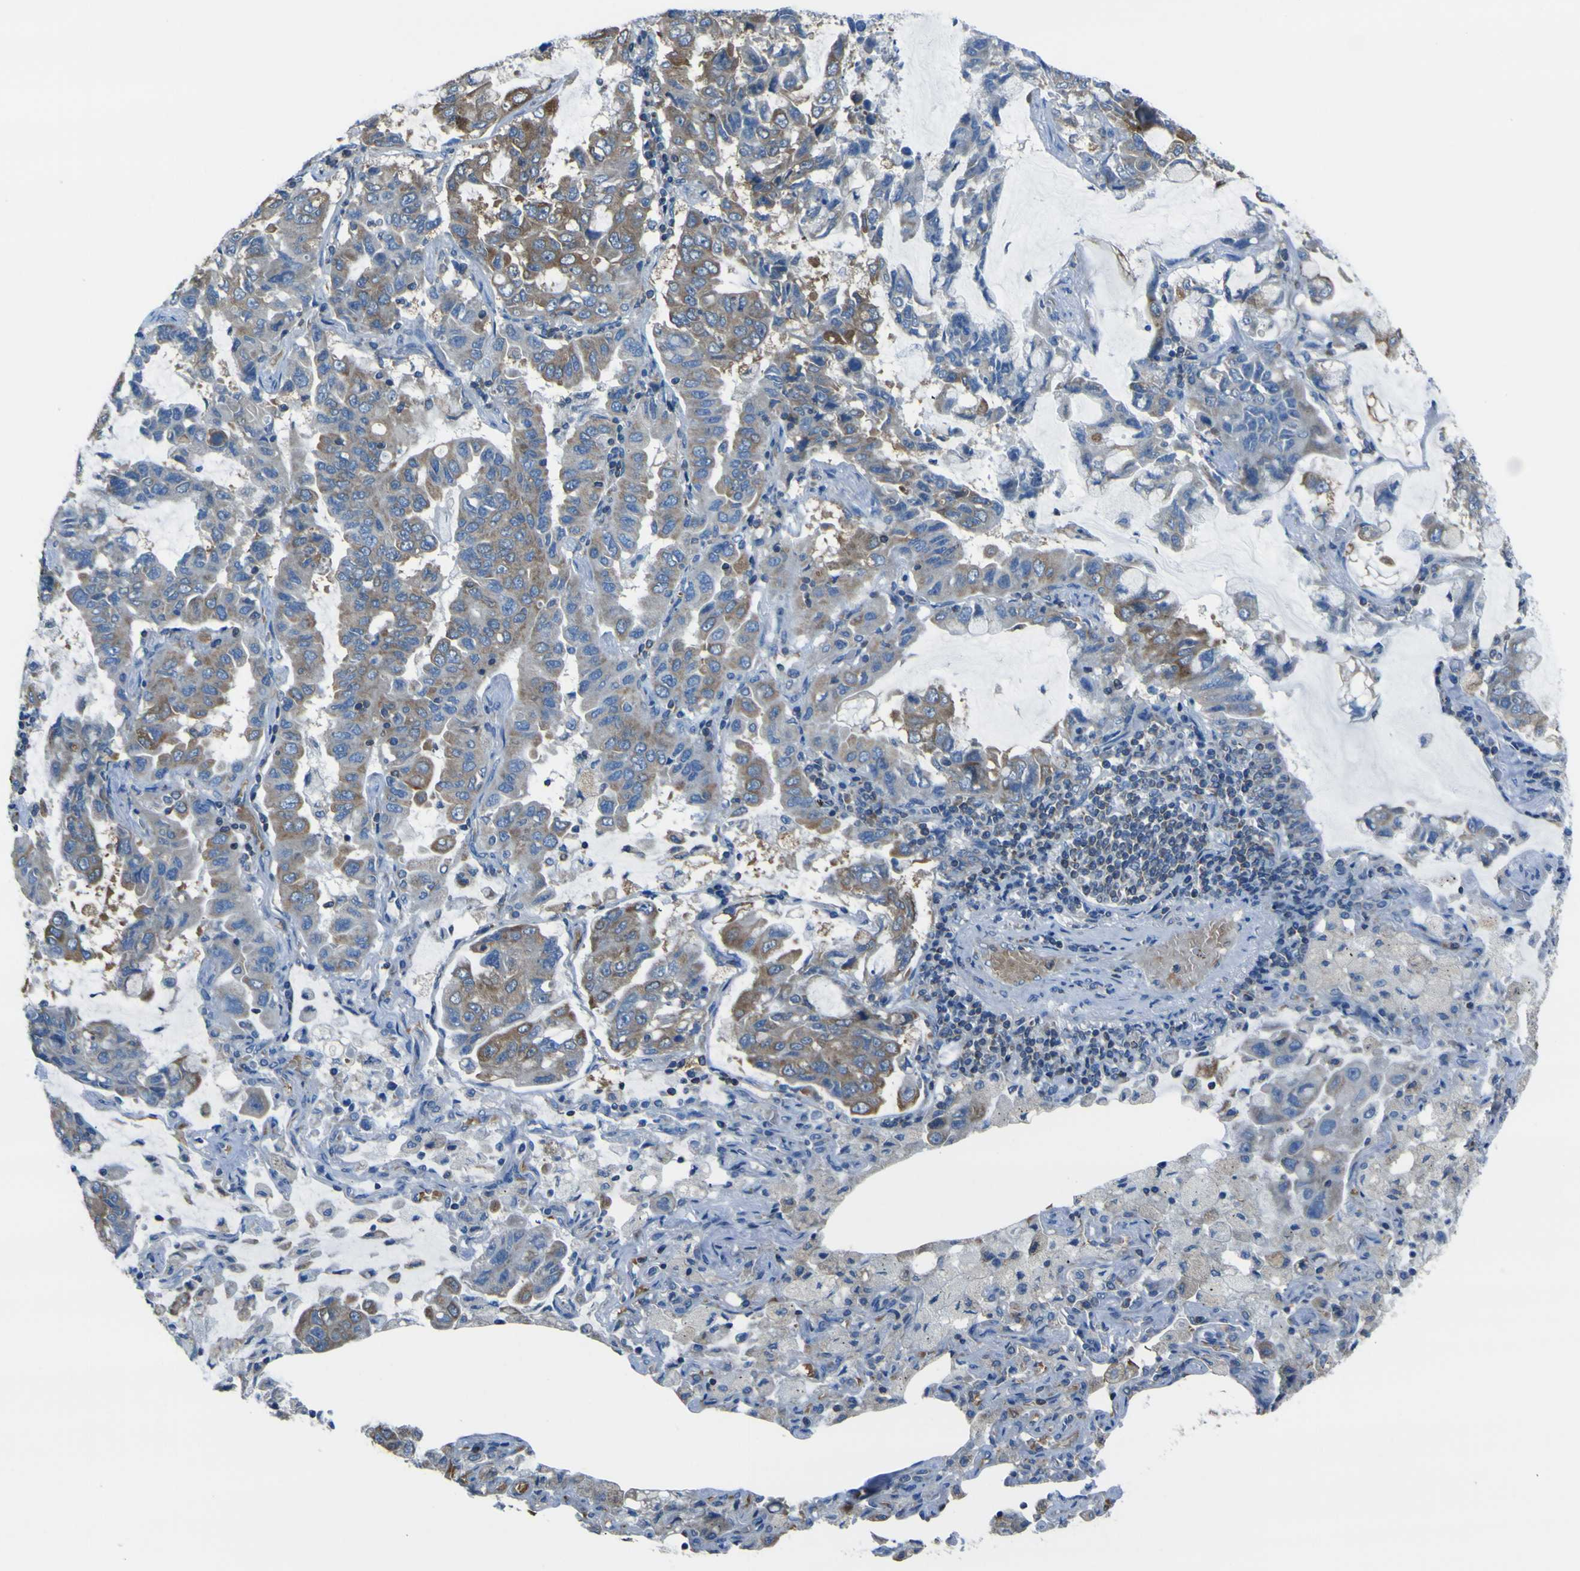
{"staining": {"intensity": "moderate", "quantity": "25%-75%", "location": "cytoplasmic/membranous"}, "tissue": "lung cancer", "cell_type": "Tumor cells", "image_type": "cancer", "snomed": [{"axis": "morphology", "description": "Adenocarcinoma, NOS"}, {"axis": "topography", "description": "Lung"}], "caption": "Protein expression analysis of lung adenocarcinoma demonstrates moderate cytoplasmic/membranous positivity in approximately 25%-75% of tumor cells.", "gene": "STIM1", "patient": {"sex": "male", "age": 64}}